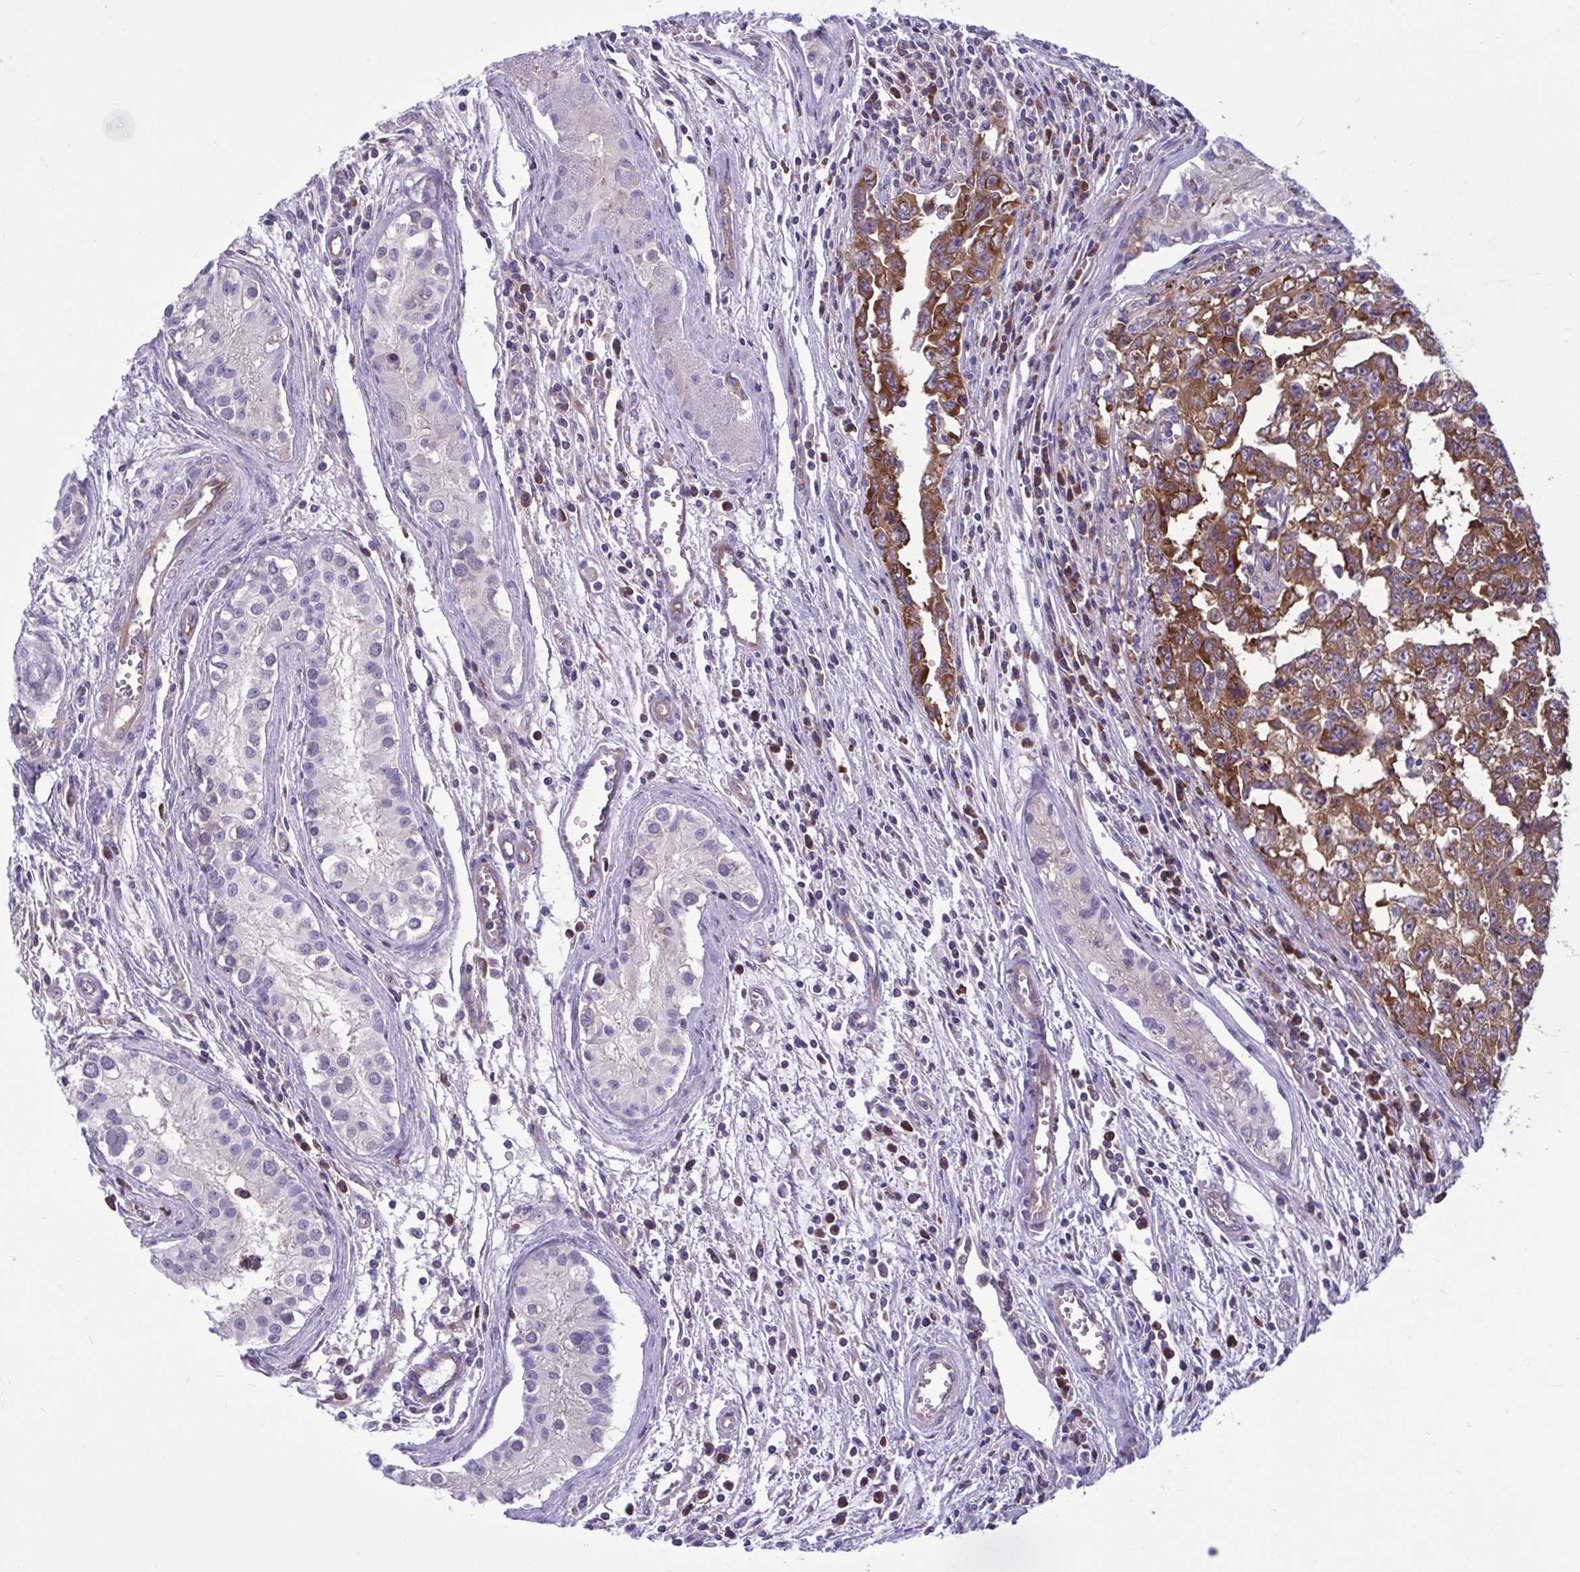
{"staining": {"intensity": "moderate", "quantity": ">75%", "location": "cytoplasmic/membranous"}, "tissue": "testis cancer", "cell_type": "Tumor cells", "image_type": "cancer", "snomed": [{"axis": "morphology", "description": "Carcinoma, Embryonal, NOS"}, {"axis": "topography", "description": "Testis"}], "caption": "An image of human testis cancer (embryonal carcinoma) stained for a protein exhibits moderate cytoplasmic/membranous brown staining in tumor cells.", "gene": "RPS16", "patient": {"sex": "male", "age": 24}}